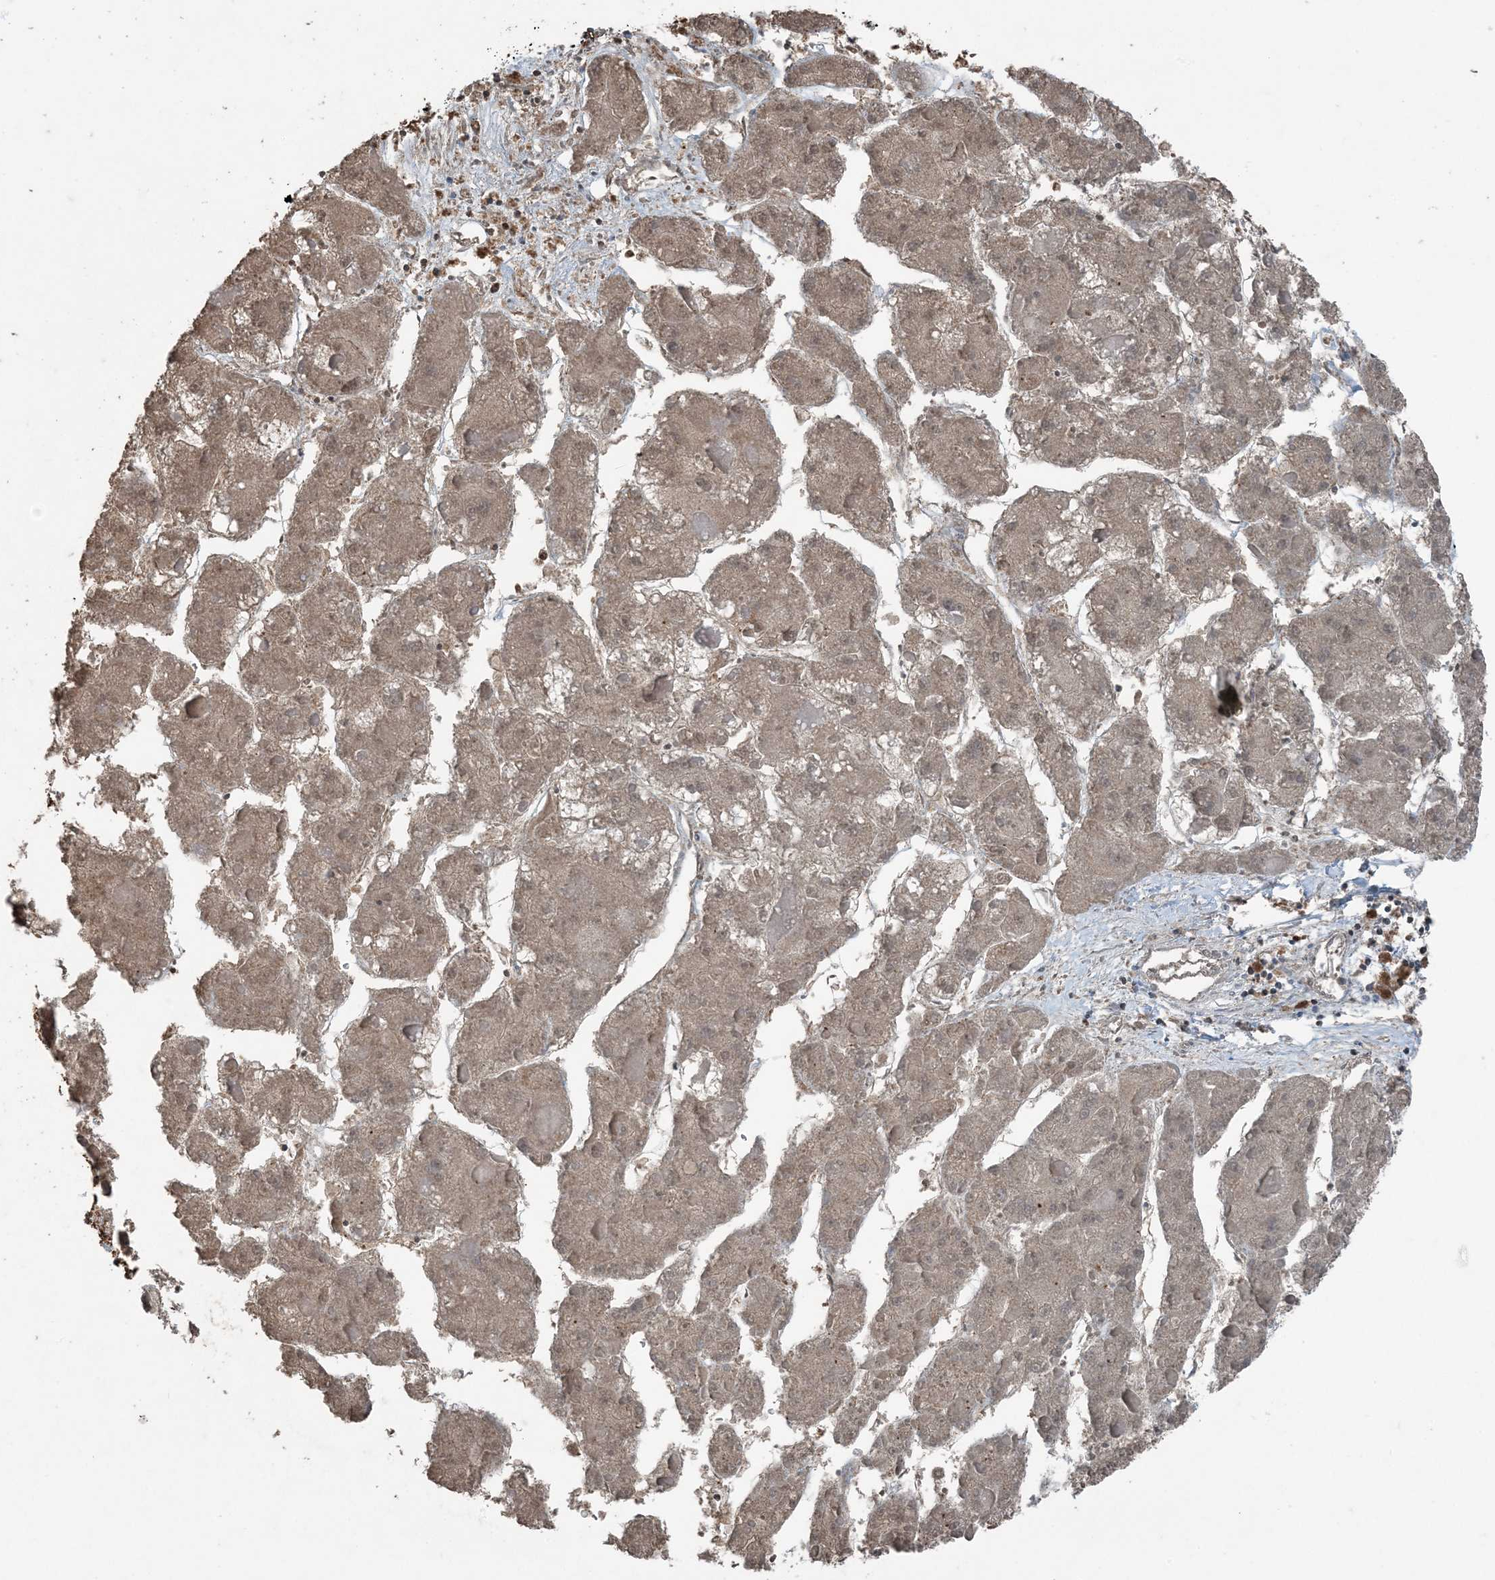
{"staining": {"intensity": "moderate", "quantity": ">75%", "location": "cytoplasmic/membranous,nuclear"}, "tissue": "liver cancer", "cell_type": "Tumor cells", "image_type": "cancer", "snomed": [{"axis": "morphology", "description": "Carcinoma, Hepatocellular, NOS"}, {"axis": "topography", "description": "Liver"}], "caption": "Tumor cells exhibit medium levels of moderate cytoplasmic/membranous and nuclear positivity in about >75% of cells in human liver hepatocellular carcinoma.", "gene": "GNL1", "patient": {"sex": "female", "age": 73}}